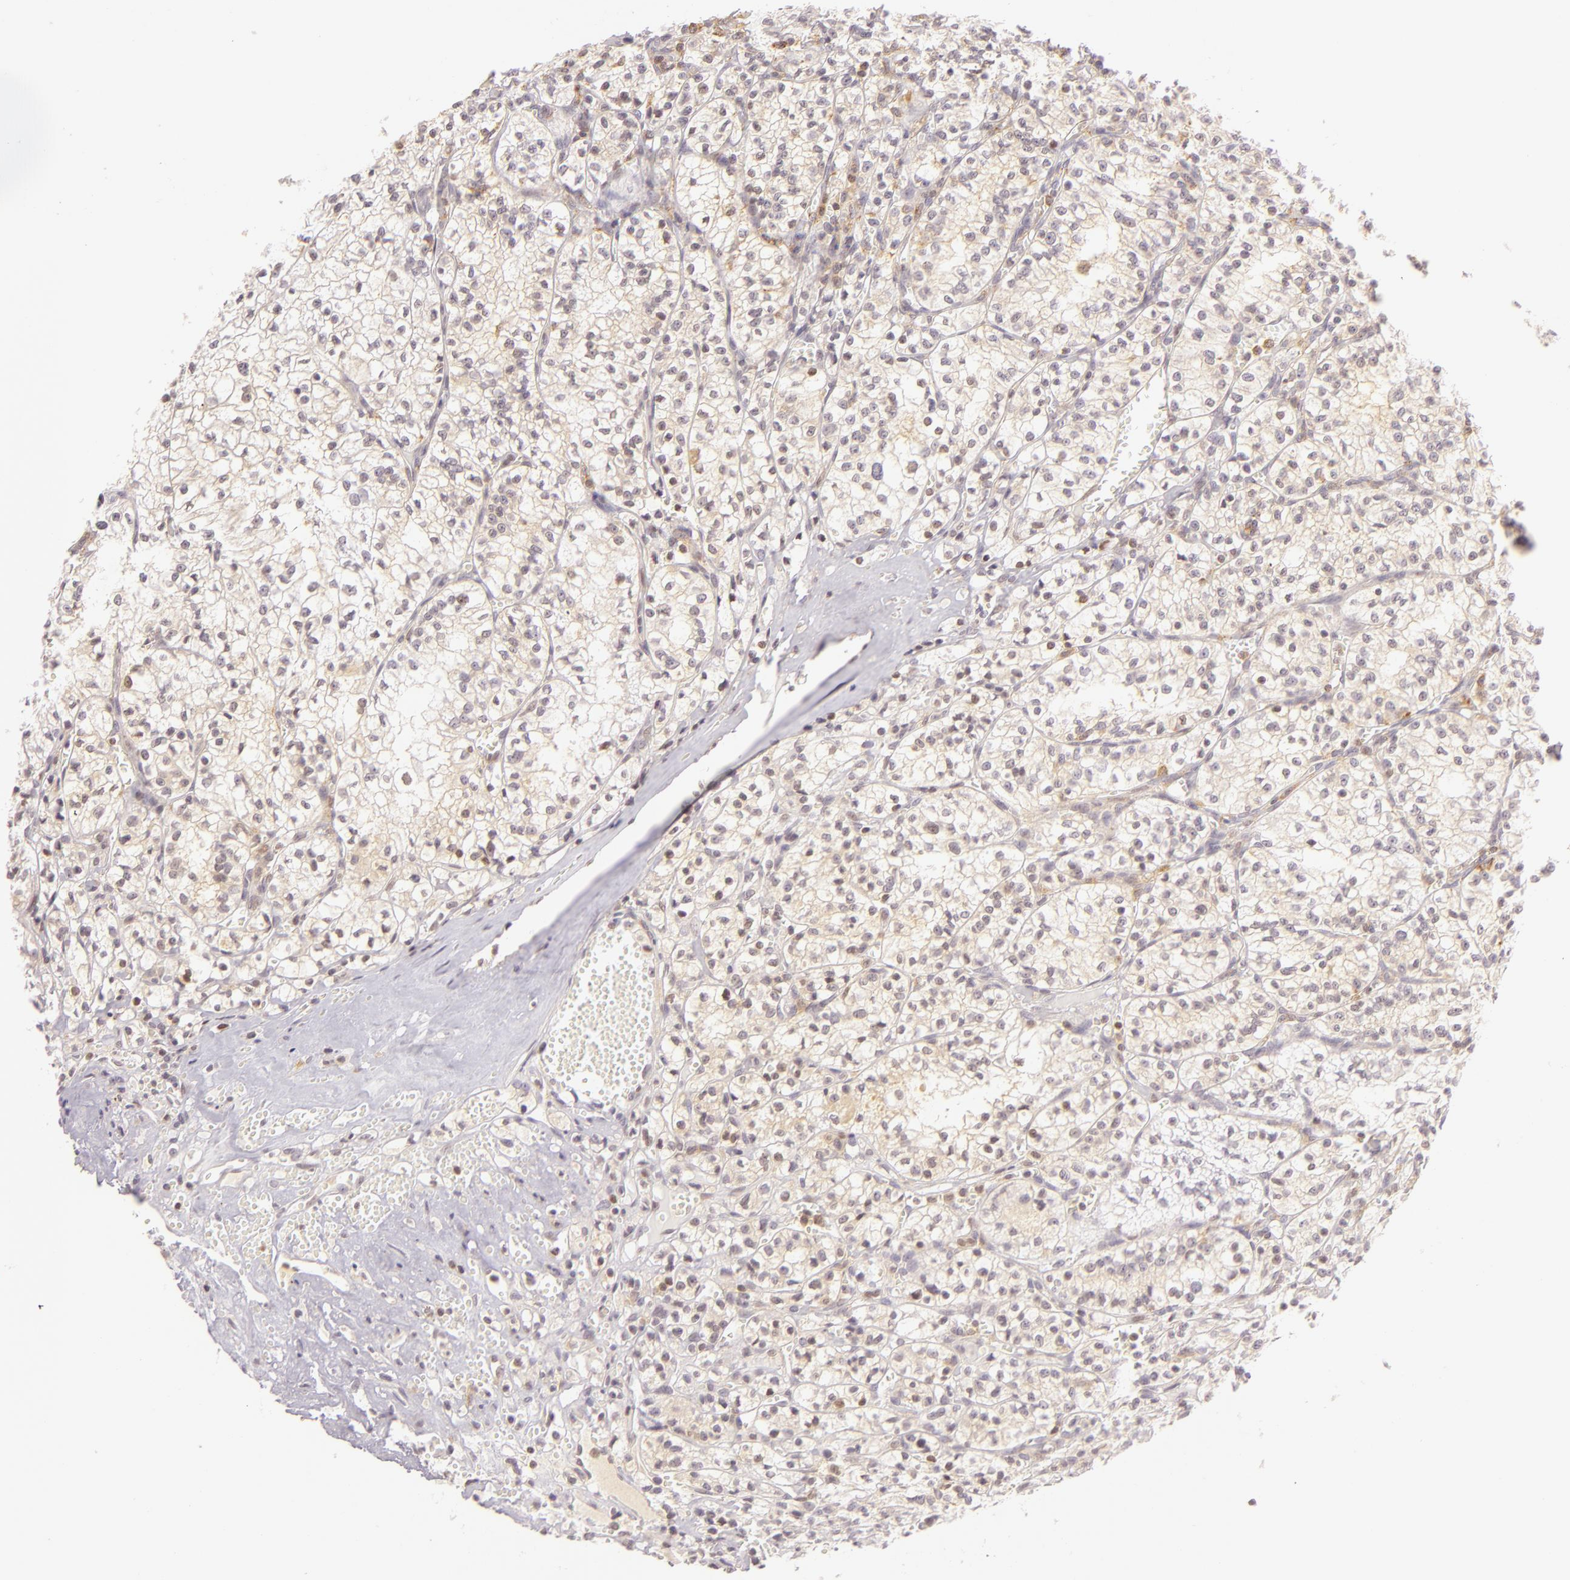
{"staining": {"intensity": "weak", "quantity": "<25%", "location": "cytoplasmic/membranous"}, "tissue": "renal cancer", "cell_type": "Tumor cells", "image_type": "cancer", "snomed": [{"axis": "morphology", "description": "Adenocarcinoma, NOS"}, {"axis": "topography", "description": "Kidney"}], "caption": "Tumor cells show no significant expression in renal cancer (adenocarcinoma).", "gene": "IMPDH1", "patient": {"sex": "male", "age": 61}}